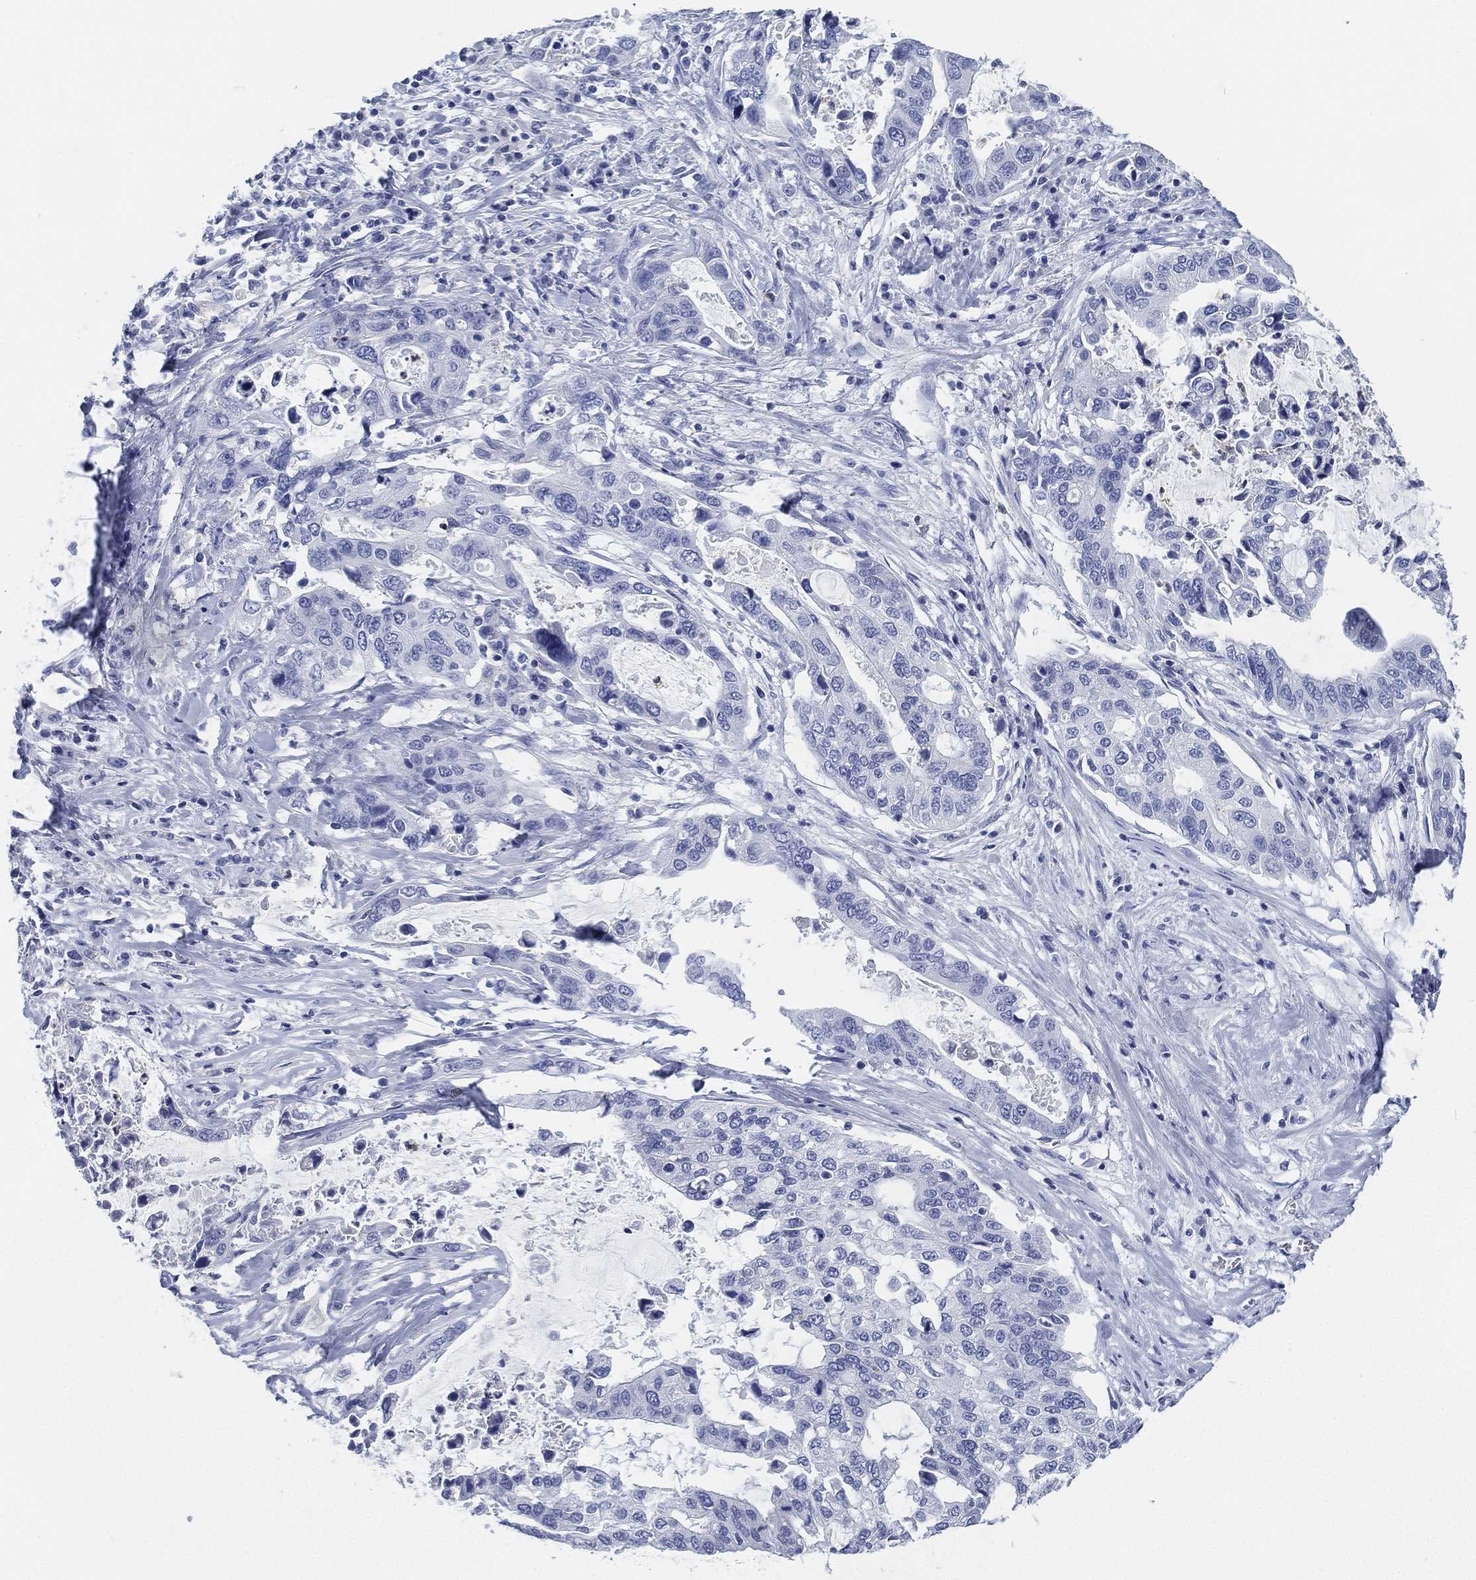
{"staining": {"intensity": "negative", "quantity": "none", "location": "none"}, "tissue": "stomach cancer", "cell_type": "Tumor cells", "image_type": "cancer", "snomed": [{"axis": "morphology", "description": "Adenocarcinoma, NOS"}, {"axis": "topography", "description": "Stomach"}], "caption": "DAB (3,3'-diaminobenzidine) immunohistochemical staining of stomach cancer (adenocarcinoma) reveals no significant positivity in tumor cells. (DAB (3,3'-diaminobenzidine) IHC, high magnification).", "gene": "DEFB121", "patient": {"sex": "male", "age": 54}}